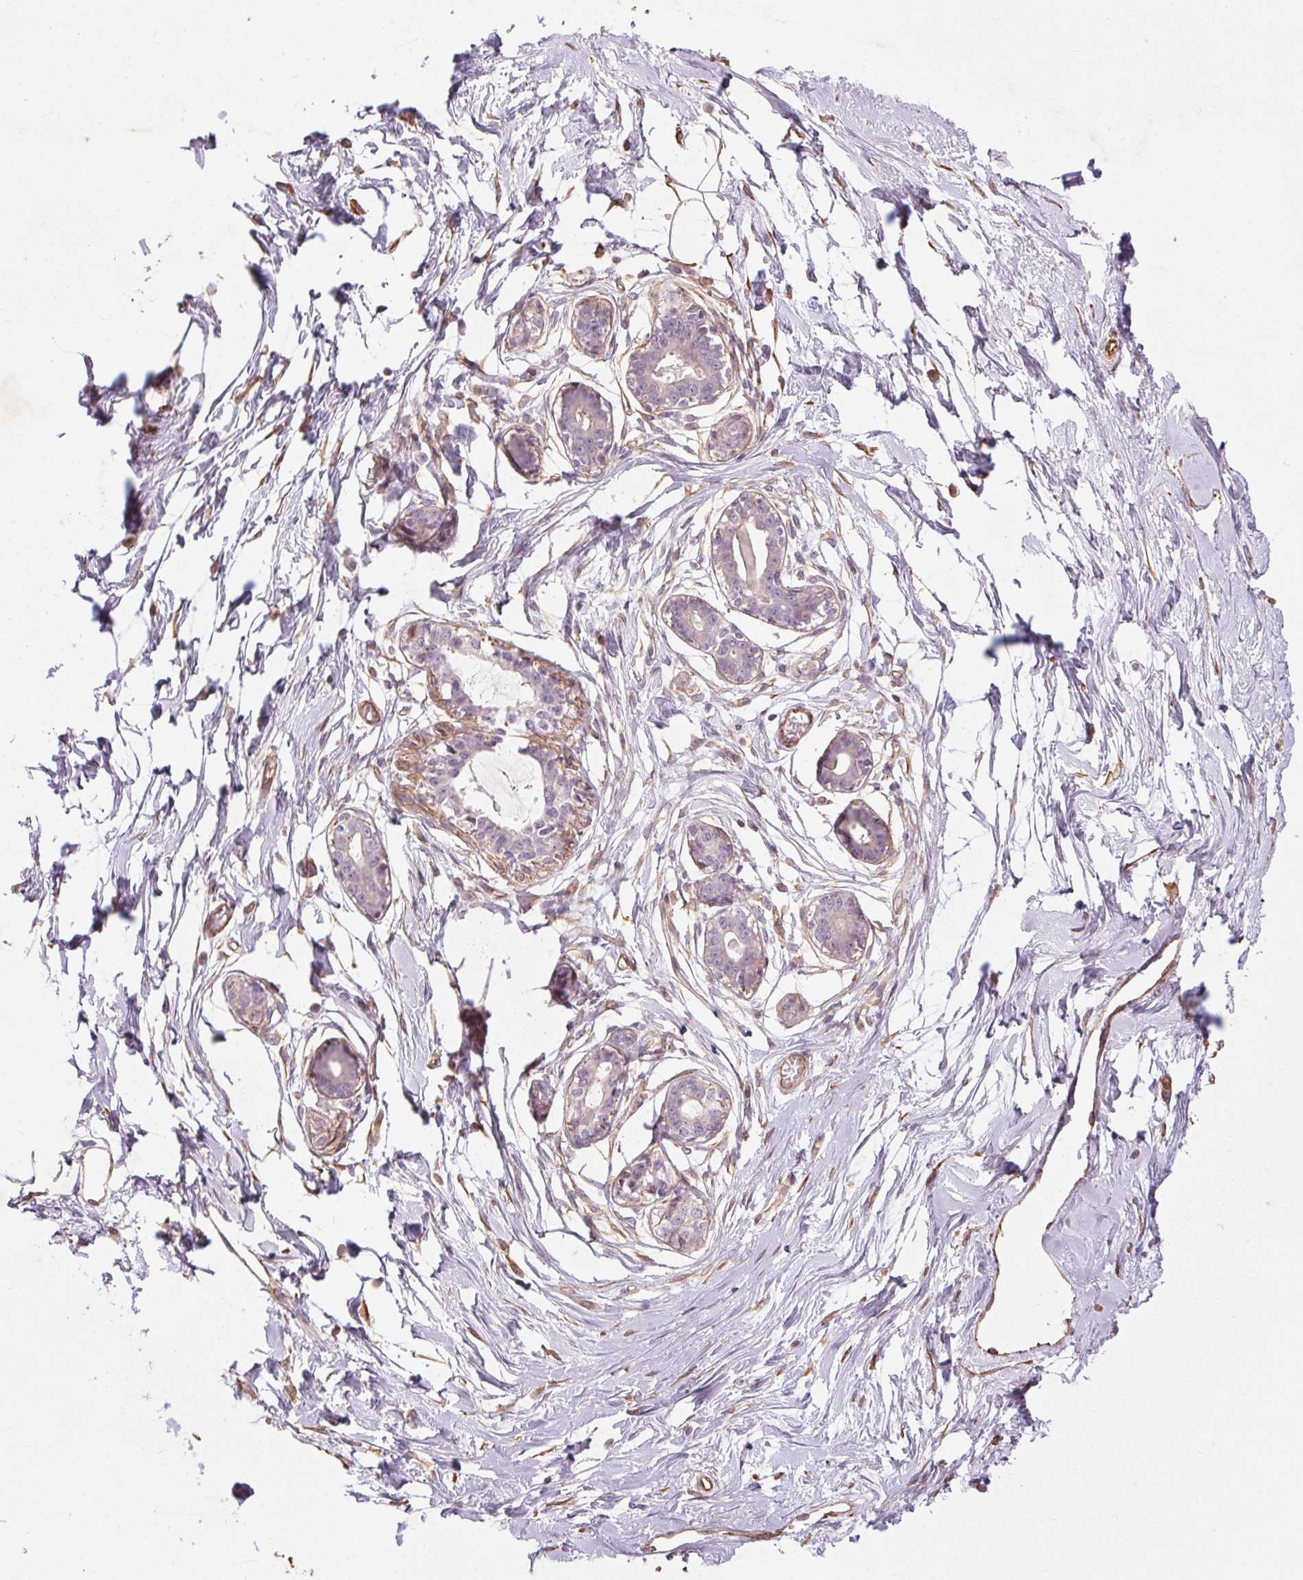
{"staining": {"intensity": "moderate", "quantity": "25%-75%", "location": "cytoplasmic/membranous"}, "tissue": "breast", "cell_type": "Adipocytes", "image_type": "normal", "snomed": [{"axis": "morphology", "description": "Normal tissue, NOS"}, {"axis": "topography", "description": "Breast"}], "caption": "High-magnification brightfield microscopy of unremarkable breast stained with DAB (brown) and counterstained with hematoxylin (blue). adipocytes exhibit moderate cytoplasmic/membranous staining is identified in about25%-75% of cells. The staining was performed using DAB (3,3'-diaminobenzidine), with brown indicating positive protein expression. Nuclei are stained blue with hematoxylin.", "gene": "CCSER1", "patient": {"sex": "female", "age": 45}}